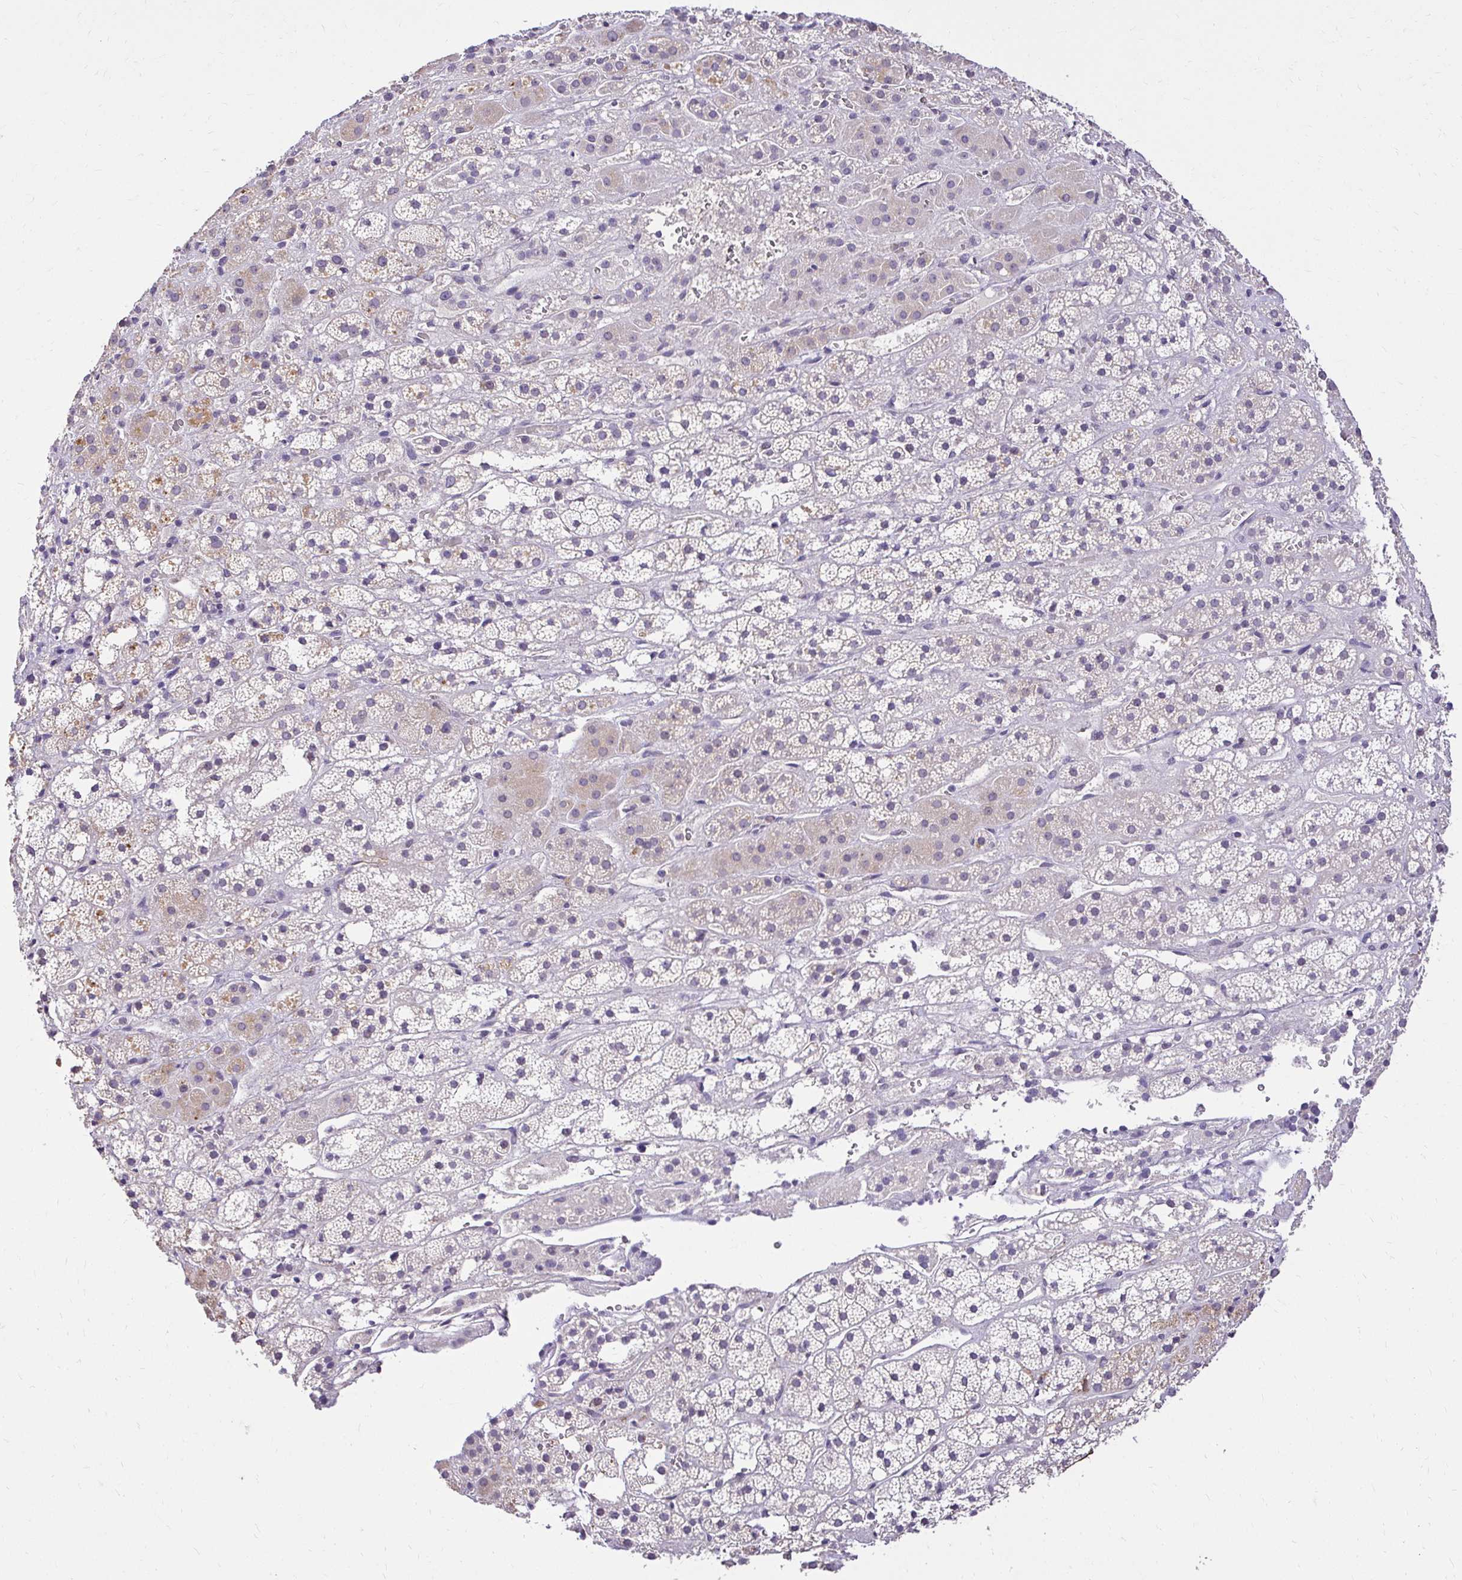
{"staining": {"intensity": "weak", "quantity": "<25%", "location": "cytoplasmic/membranous"}, "tissue": "adrenal gland", "cell_type": "Glandular cells", "image_type": "normal", "snomed": [{"axis": "morphology", "description": "Normal tissue, NOS"}, {"axis": "topography", "description": "Adrenal gland"}], "caption": "A high-resolution histopathology image shows immunohistochemistry (IHC) staining of benign adrenal gland, which displays no significant positivity in glandular cells.", "gene": "KIAA1210", "patient": {"sex": "male", "age": 53}}